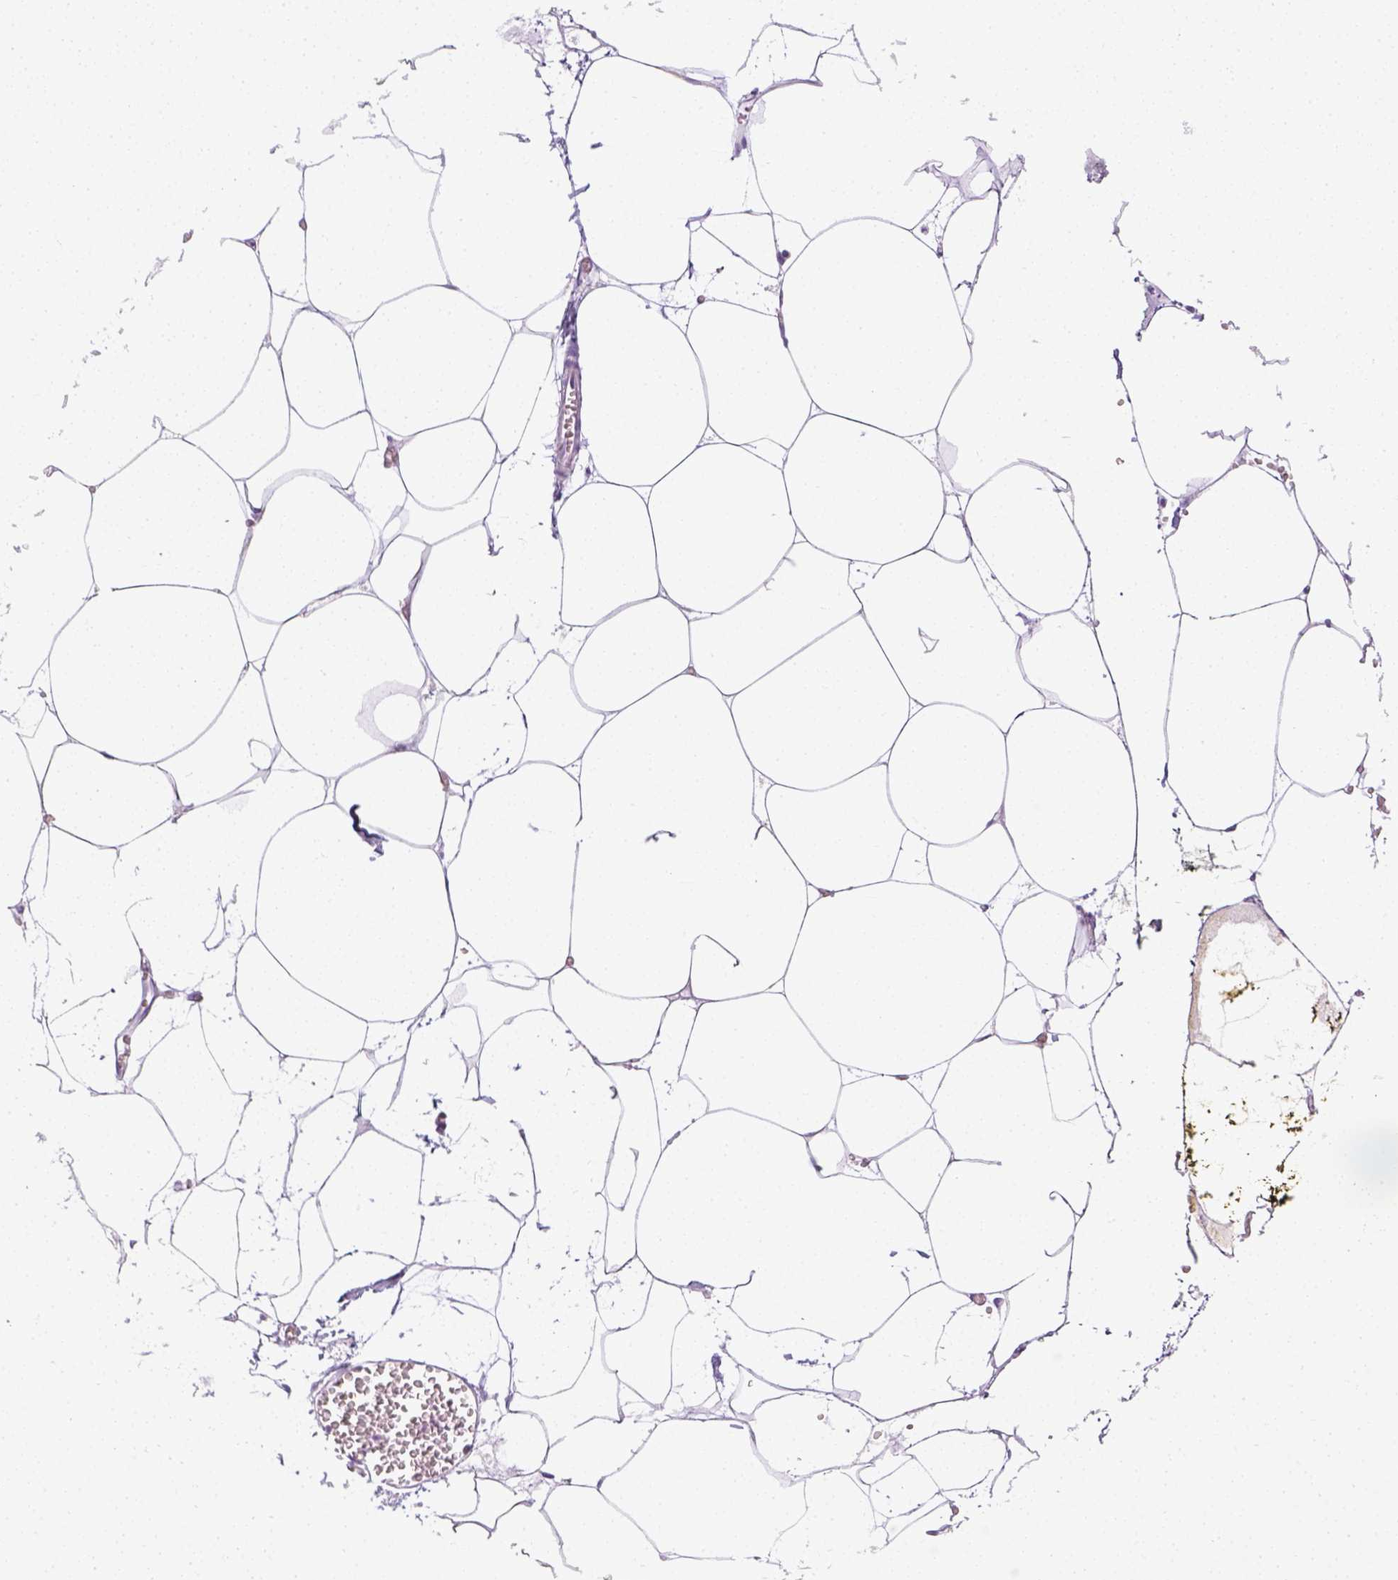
{"staining": {"intensity": "negative", "quantity": "none", "location": "none"}, "tissue": "adipose tissue", "cell_type": "Adipocytes", "image_type": "normal", "snomed": [{"axis": "morphology", "description": "Normal tissue, NOS"}, {"axis": "topography", "description": "Adipose tissue"}, {"axis": "topography", "description": "Pancreas"}, {"axis": "topography", "description": "Peripheral nerve tissue"}], "caption": "Human adipose tissue stained for a protein using IHC demonstrates no expression in adipocytes.", "gene": "LGSN", "patient": {"sex": "female", "age": 58}}